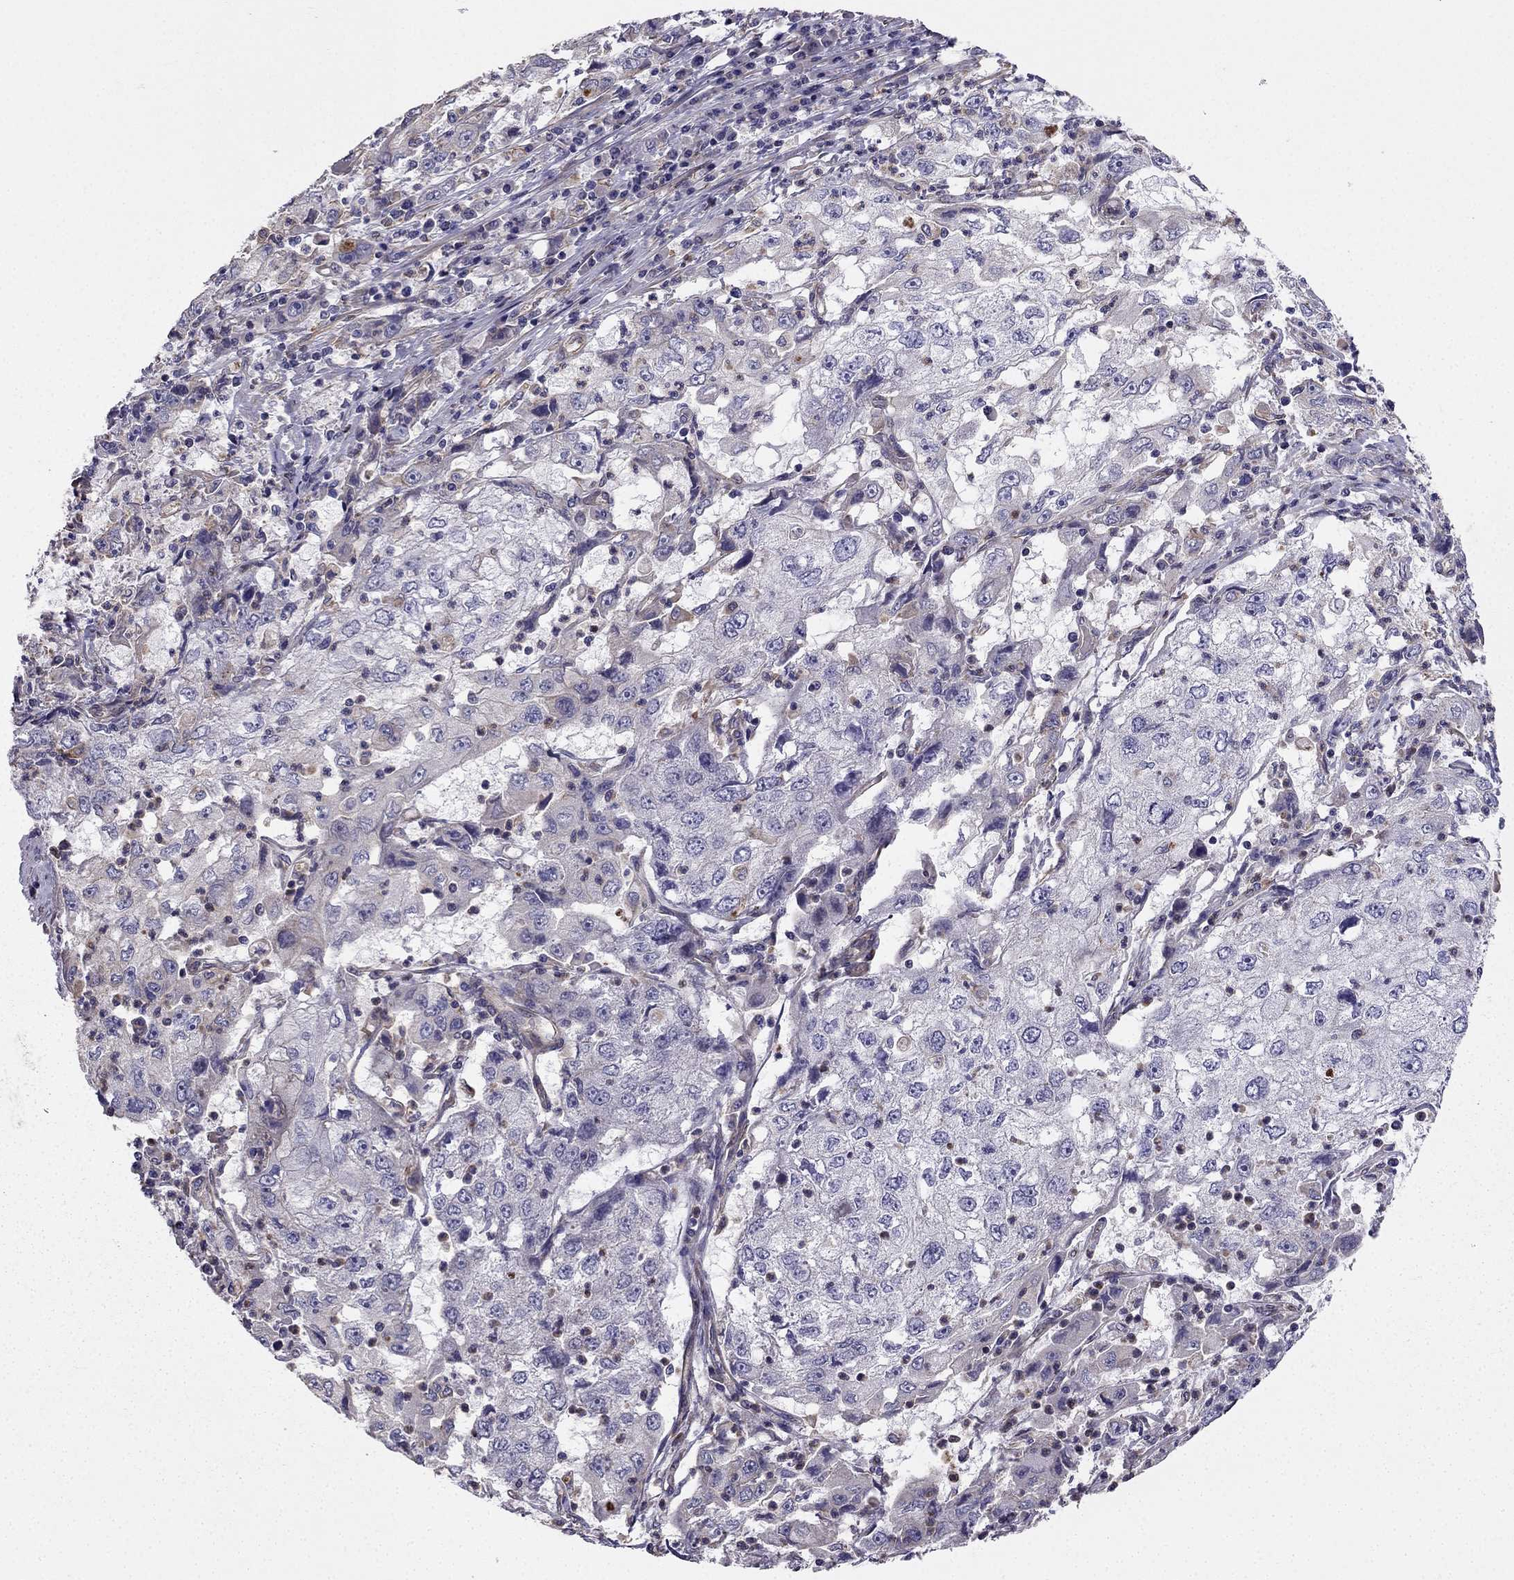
{"staining": {"intensity": "negative", "quantity": "none", "location": "none"}, "tissue": "cervical cancer", "cell_type": "Tumor cells", "image_type": "cancer", "snomed": [{"axis": "morphology", "description": "Squamous cell carcinoma, NOS"}, {"axis": "topography", "description": "Cervix"}], "caption": "An IHC micrograph of cervical squamous cell carcinoma is shown. There is no staining in tumor cells of cervical squamous cell carcinoma.", "gene": "ENOX1", "patient": {"sex": "female", "age": 36}}